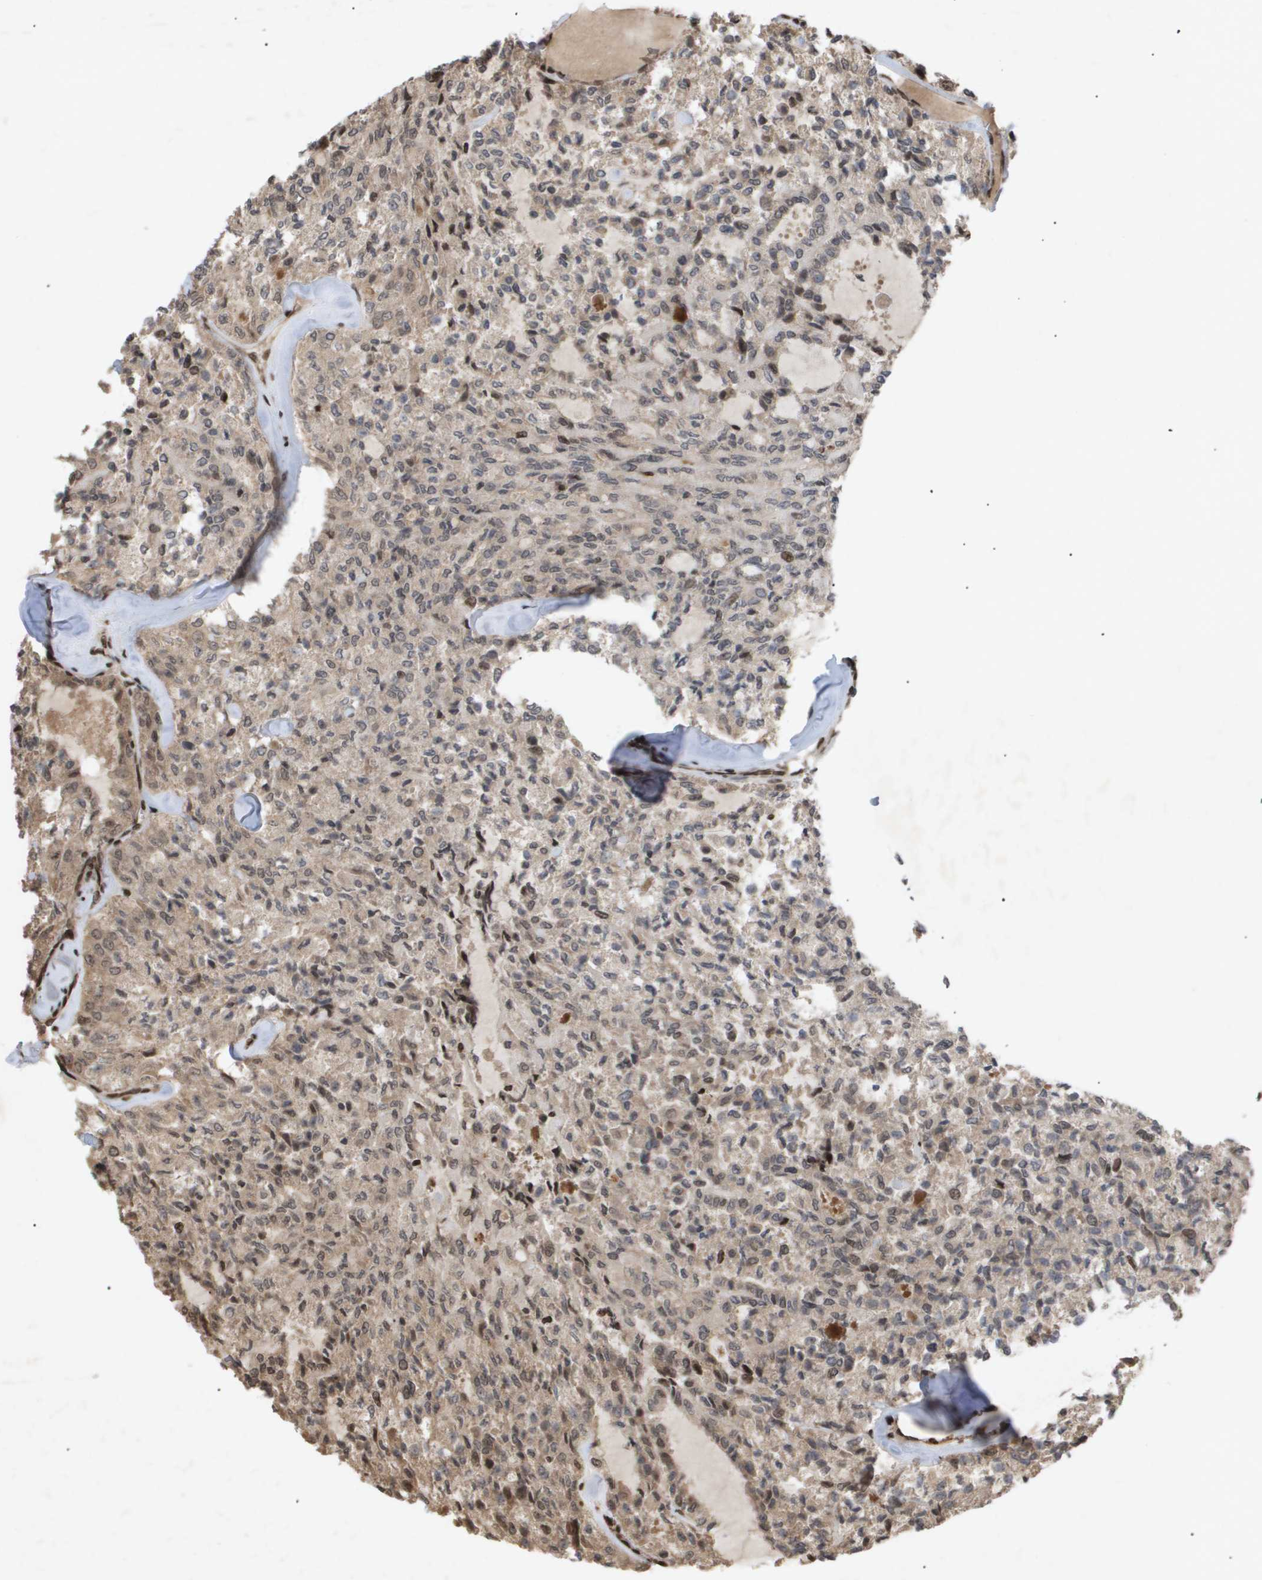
{"staining": {"intensity": "weak", "quantity": ">75%", "location": "cytoplasmic/membranous"}, "tissue": "thyroid cancer", "cell_type": "Tumor cells", "image_type": "cancer", "snomed": [{"axis": "morphology", "description": "Follicular adenoma carcinoma, NOS"}, {"axis": "topography", "description": "Thyroid gland"}], "caption": "IHC of human thyroid follicular adenoma carcinoma displays low levels of weak cytoplasmic/membranous expression in approximately >75% of tumor cells. (brown staining indicates protein expression, while blue staining denotes nuclei).", "gene": "HSPA6", "patient": {"sex": "male", "age": 75}}